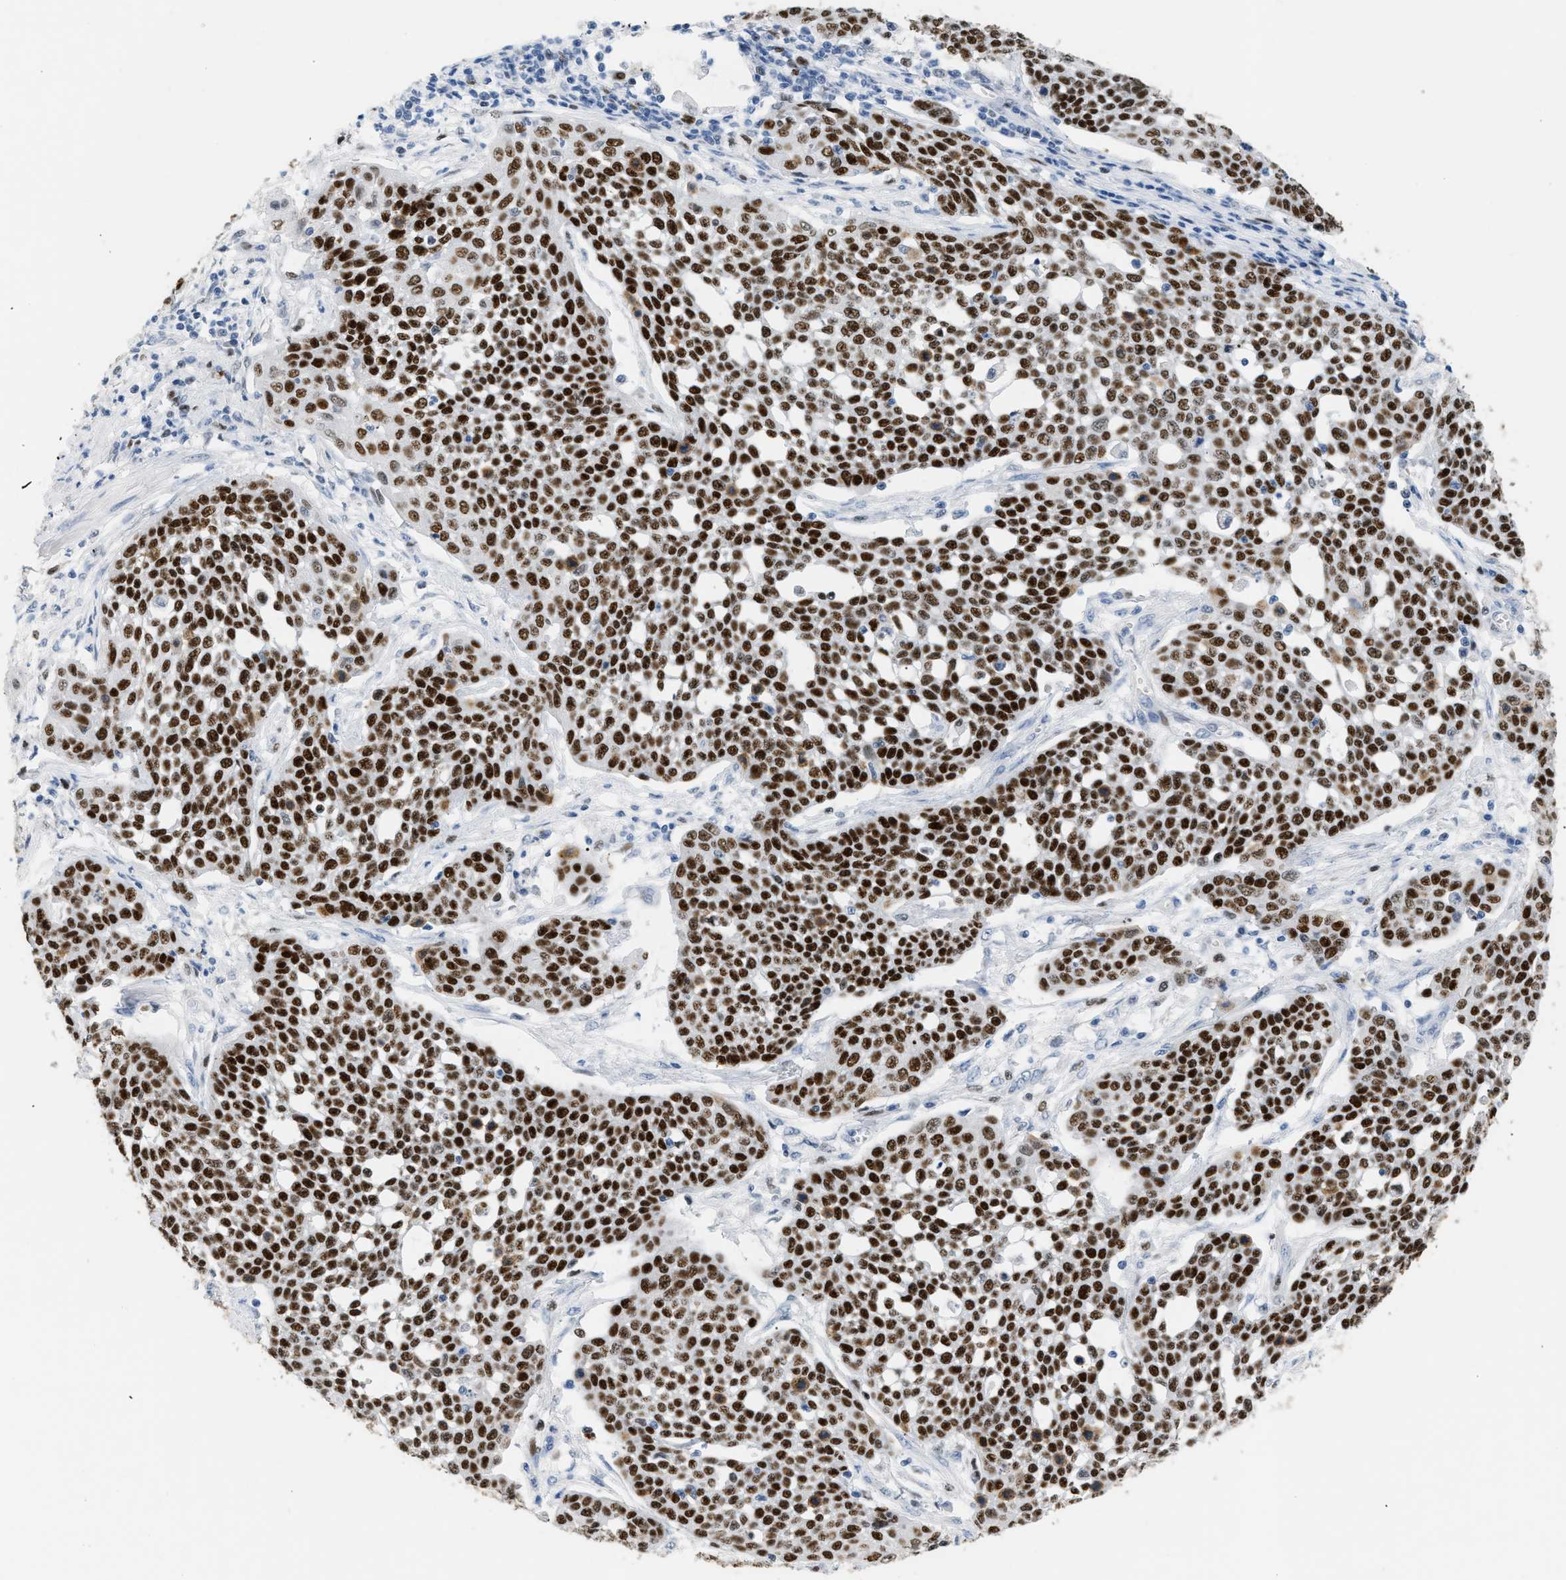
{"staining": {"intensity": "strong", "quantity": ">75%", "location": "nuclear"}, "tissue": "cervical cancer", "cell_type": "Tumor cells", "image_type": "cancer", "snomed": [{"axis": "morphology", "description": "Squamous cell carcinoma, NOS"}, {"axis": "topography", "description": "Cervix"}], "caption": "Immunohistochemistry (IHC) (DAB (3,3'-diaminobenzidine)) staining of human squamous cell carcinoma (cervical) displays strong nuclear protein expression in about >75% of tumor cells. (Stains: DAB (3,3'-diaminobenzidine) in brown, nuclei in blue, Microscopy: brightfield microscopy at high magnification).", "gene": "MCM7", "patient": {"sex": "female", "age": 34}}